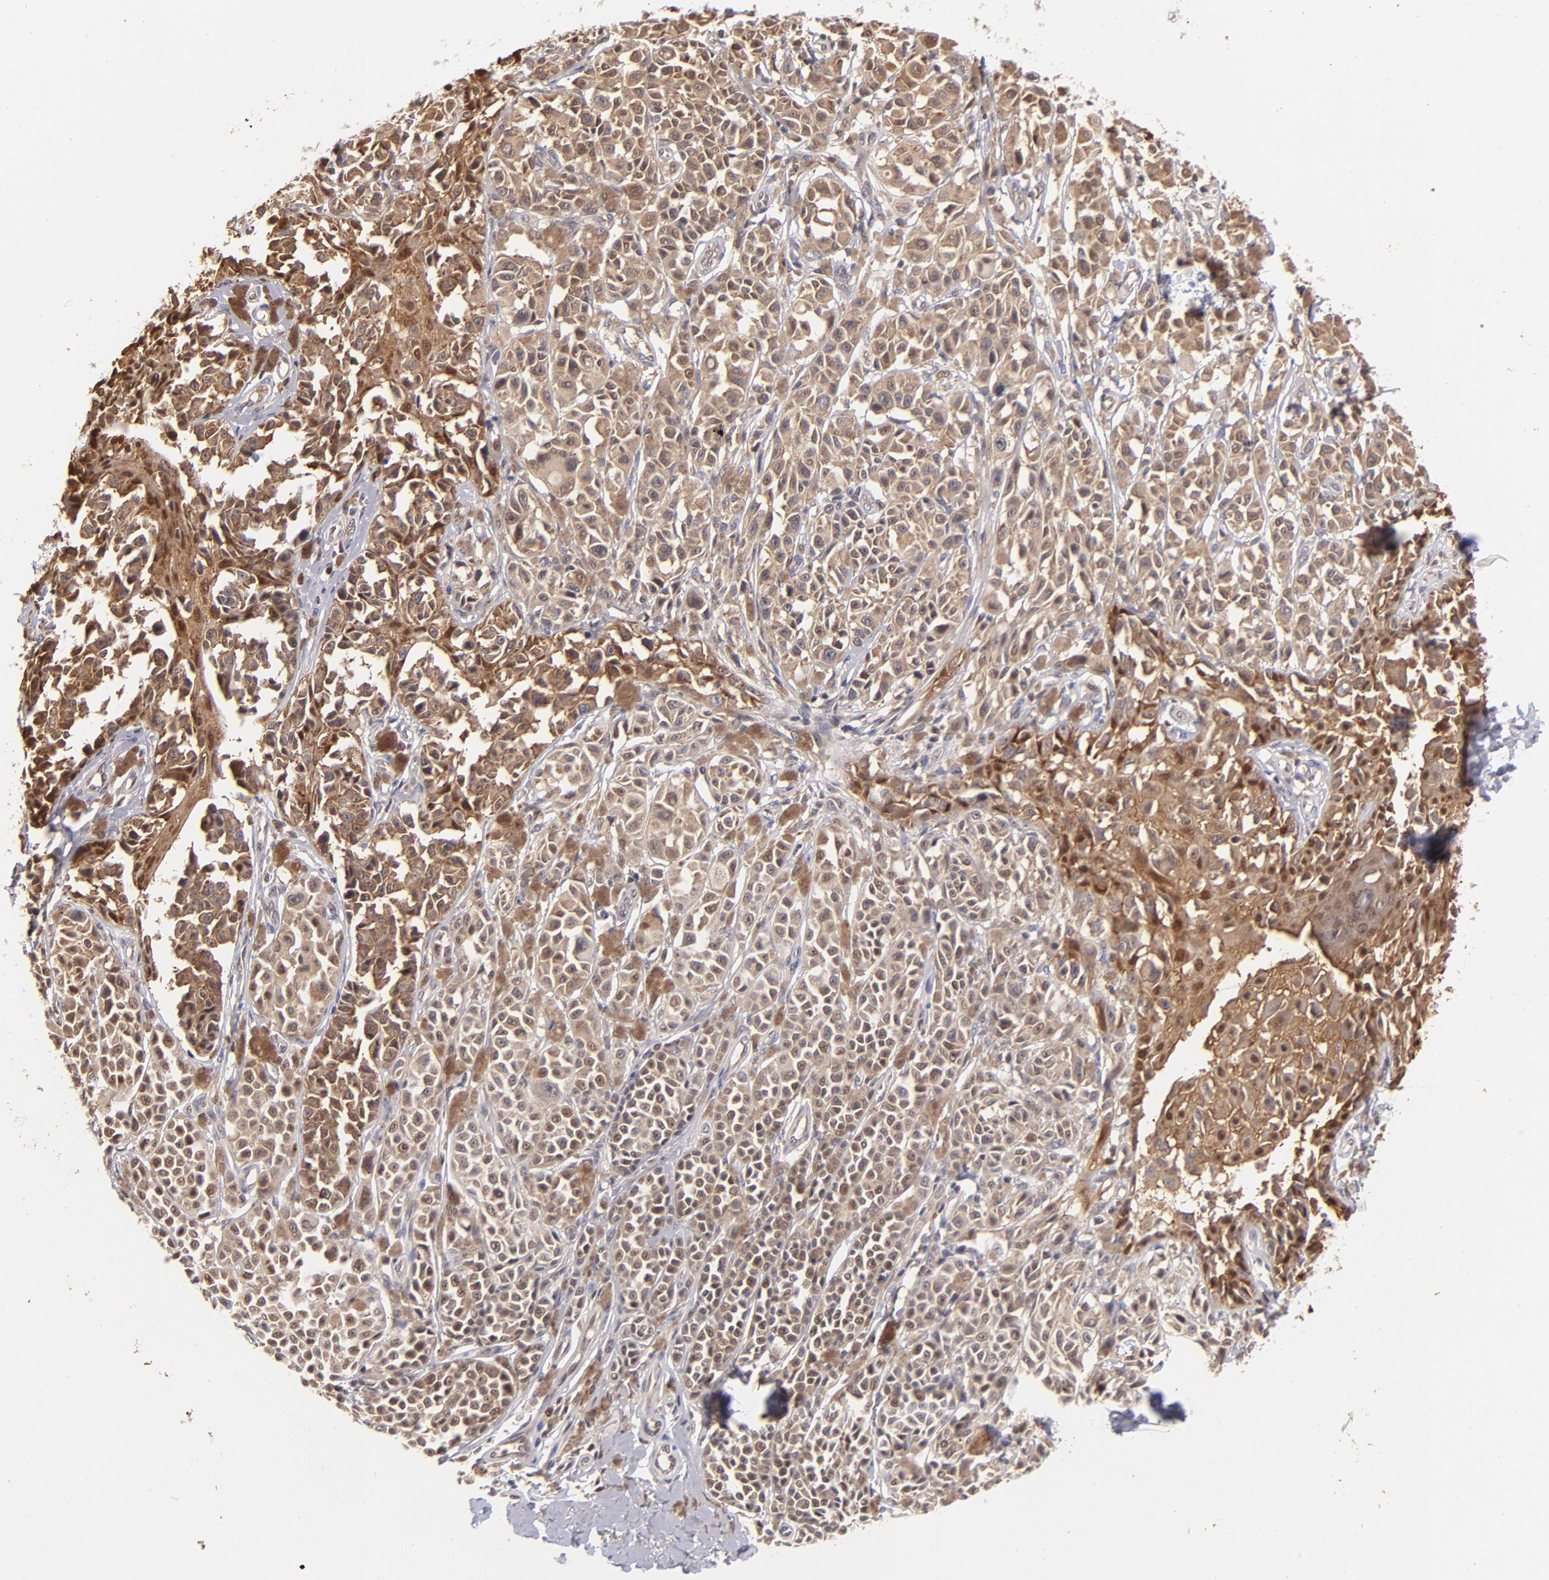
{"staining": {"intensity": "moderate", "quantity": ">75%", "location": "cytoplasmic/membranous,nuclear"}, "tissue": "melanoma", "cell_type": "Tumor cells", "image_type": "cancer", "snomed": [{"axis": "morphology", "description": "Malignant melanoma, NOS"}, {"axis": "topography", "description": "Skin"}], "caption": "This is a photomicrograph of immunohistochemistry (IHC) staining of melanoma, which shows moderate staining in the cytoplasmic/membranous and nuclear of tumor cells.", "gene": "YWHAB", "patient": {"sex": "female", "age": 38}}